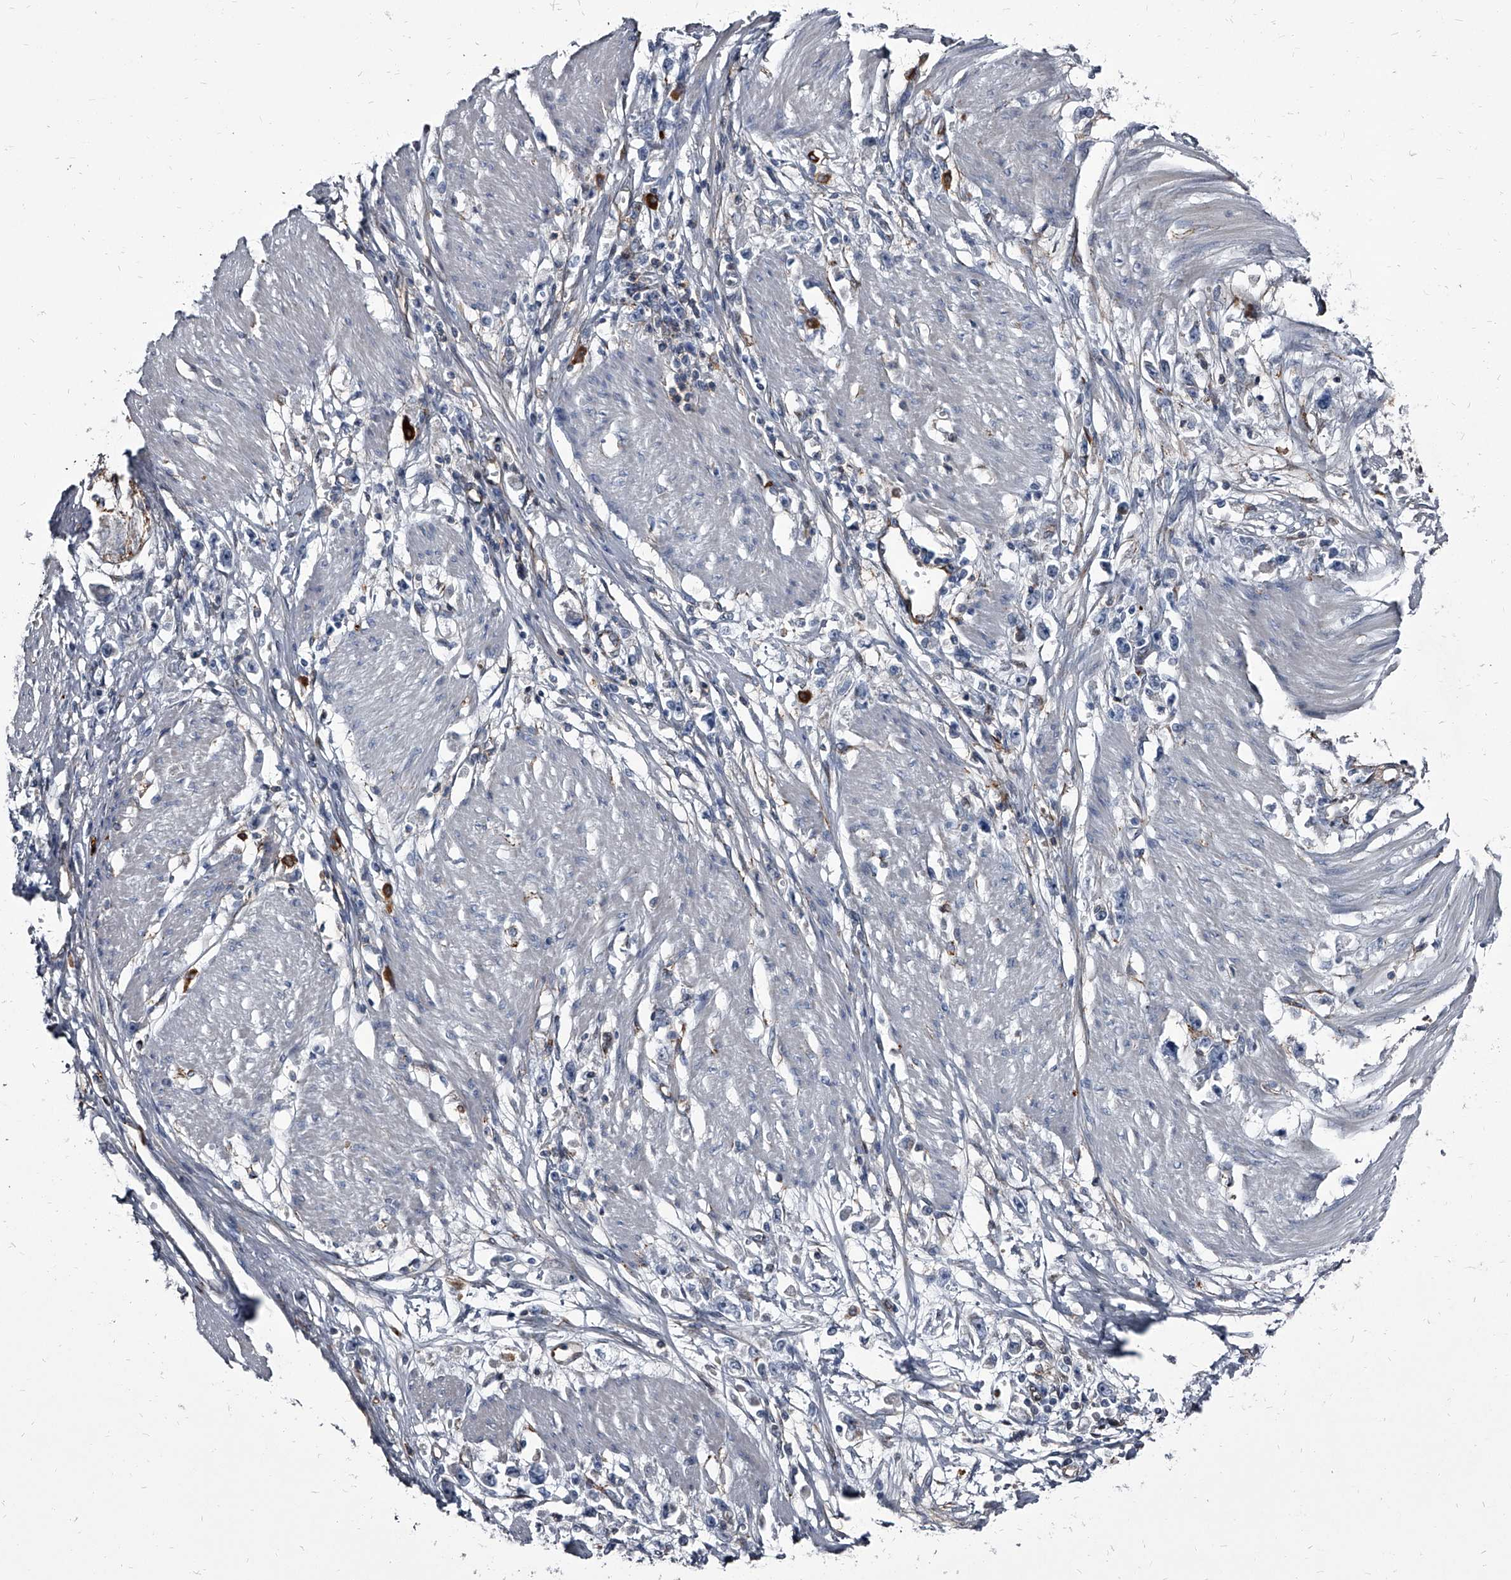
{"staining": {"intensity": "negative", "quantity": "none", "location": "none"}, "tissue": "stomach cancer", "cell_type": "Tumor cells", "image_type": "cancer", "snomed": [{"axis": "morphology", "description": "Adenocarcinoma, NOS"}, {"axis": "topography", "description": "Stomach"}], "caption": "Immunohistochemistry (IHC) image of neoplastic tissue: human stomach adenocarcinoma stained with DAB demonstrates no significant protein staining in tumor cells. (DAB IHC with hematoxylin counter stain).", "gene": "PGLYRP3", "patient": {"sex": "female", "age": 59}}